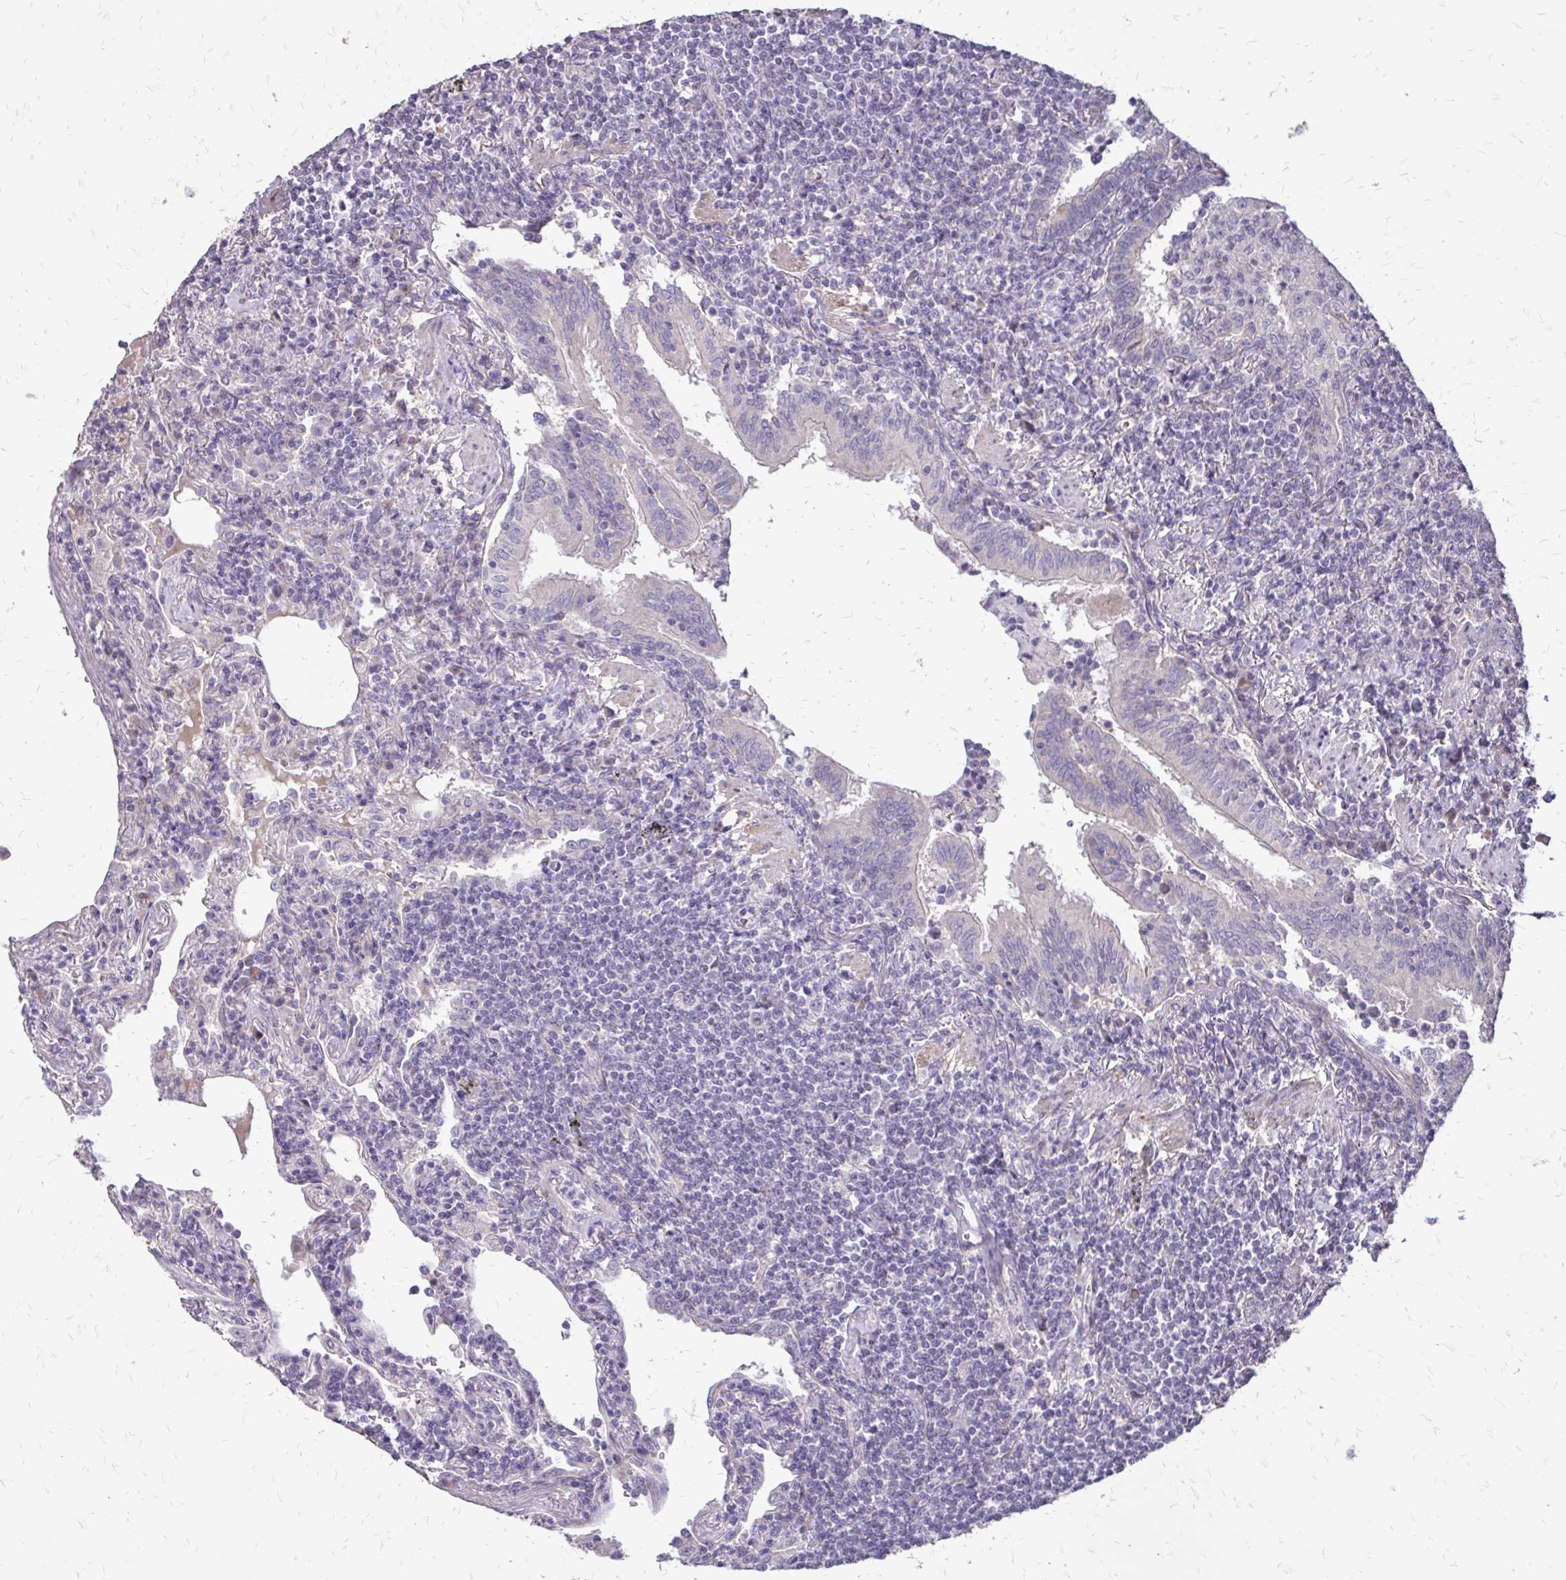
{"staining": {"intensity": "negative", "quantity": "none", "location": "none"}, "tissue": "lymphoma", "cell_type": "Tumor cells", "image_type": "cancer", "snomed": [{"axis": "morphology", "description": "Malignant lymphoma, non-Hodgkin's type, Low grade"}, {"axis": "topography", "description": "Lung"}], "caption": "High magnification brightfield microscopy of low-grade malignant lymphoma, non-Hodgkin's type stained with DAB (3,3'-diaminobenzidine) (brown) and counterstained with hematoxylin (blue): tumor cells show no significant positivity. (DAB (3,3'-diaminobenzidine) immunohistochemistry (IHC), high magnification).", "gene": "MYORG", "patient": {"sex": "female", "age": 71}}